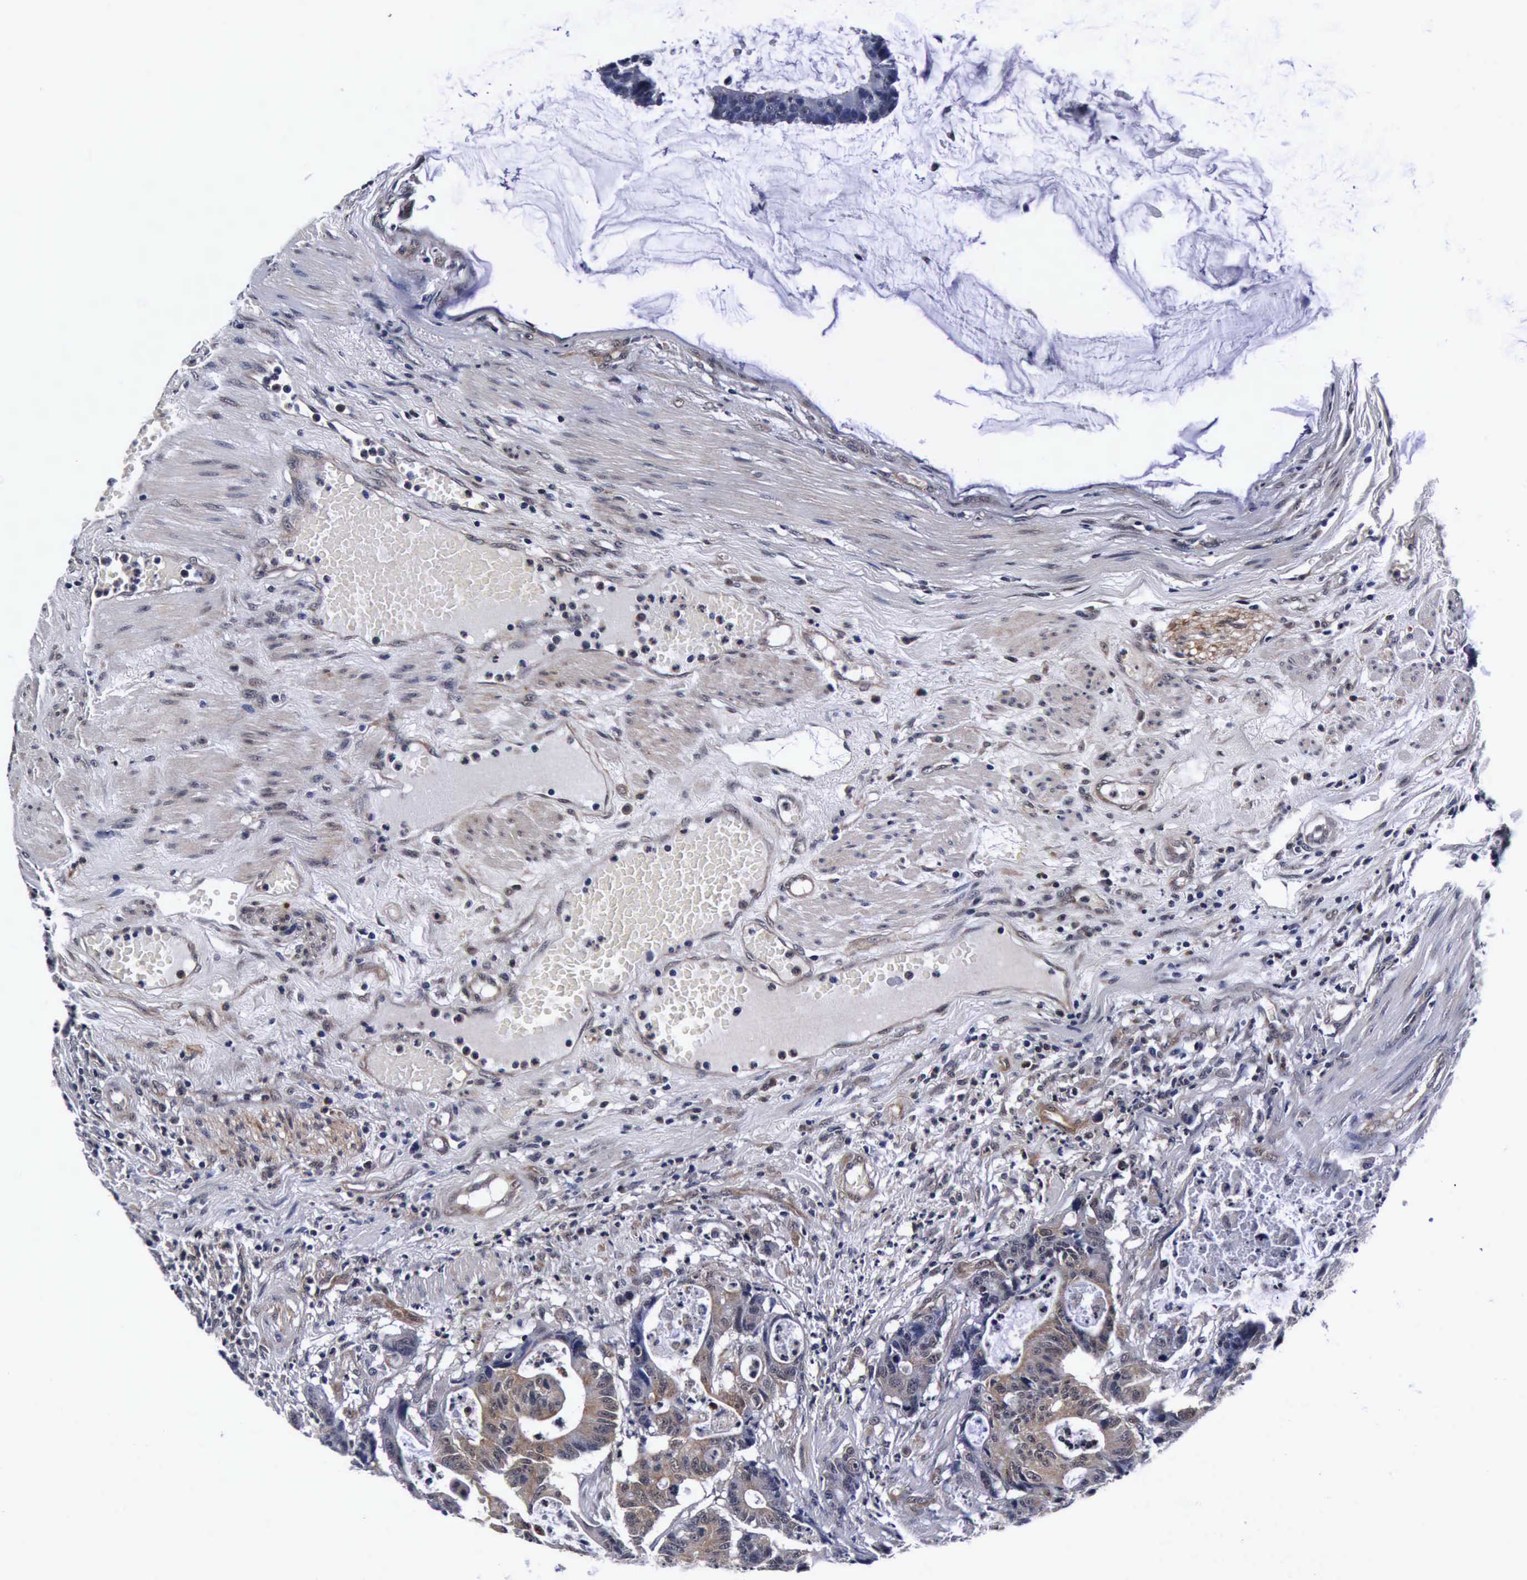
{"staining": {"intensity": "moderate", "quantity": "25%-75%", "location": "cytoplasmic/membranous"}, "tissue": "colorectal cancer", "cell_type": "Tumor cells", "image_type": "cancer", "snomed": [{"axis": "morphology", "description": "Adenocarcinoma, NOS"}, {"axis": "topography", "description": "Colon"}], "caption": "Adenocarcinoma (colorectal) stained with immunohistochemistry reveals moderate cytoplasmic/membranous expression in about 25%-75% of tumor cells.", "gene": "UBC", "patient": {"sex": "female", "age": 84}}